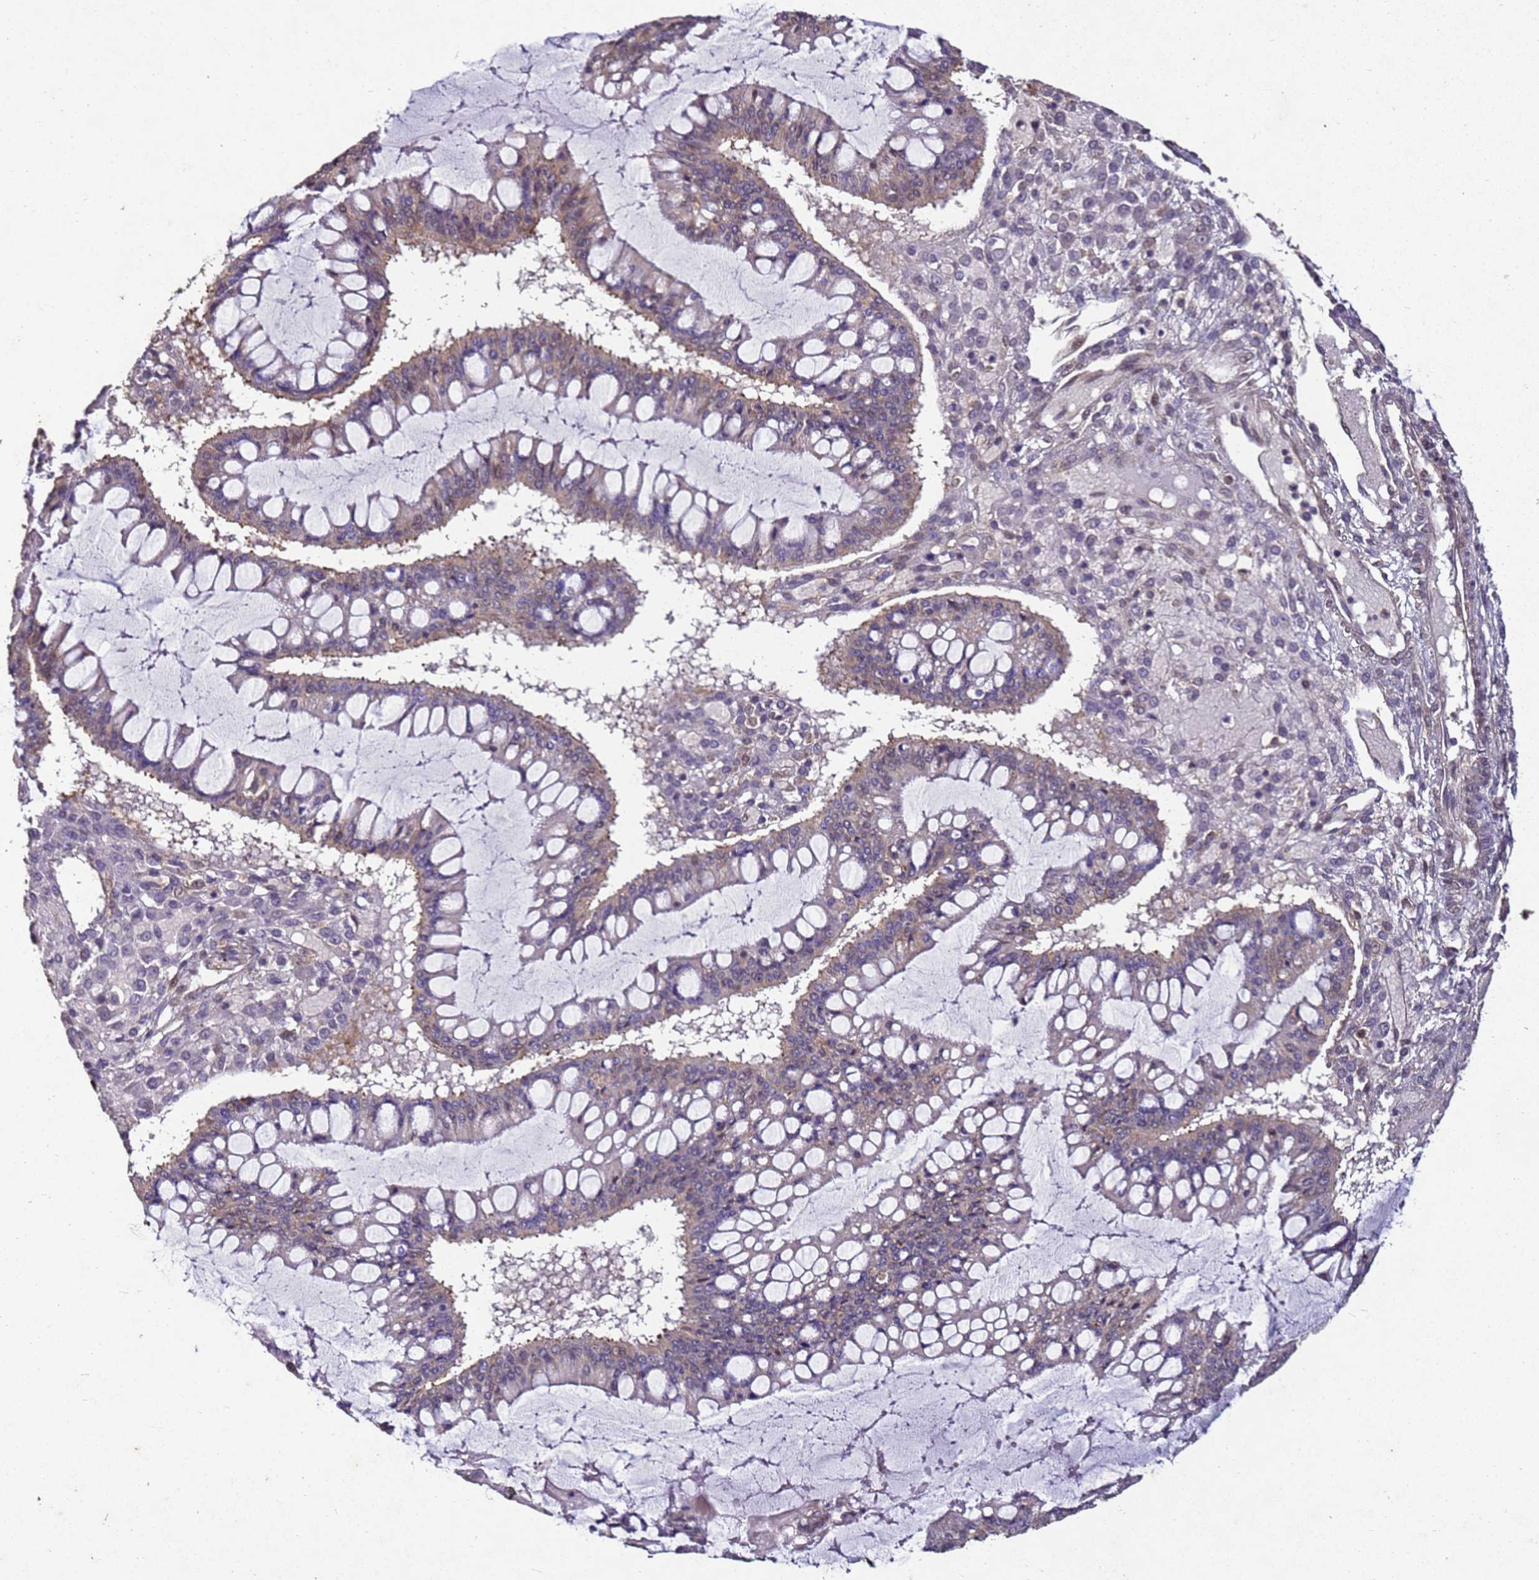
{"staining": {"intensity": "moderate", "quantity": ">75%", "location": "cytoplasmic/membranous"}, "tissue": "ovarian cancer", "cell_type": "Tumor cells", "image_type": "cancer", "snomed": [{"axis": "morphology", "description": "Cystadenocarcinoma, mucinous, NOS"}, {"axis": "topography", "description": "Ovary"}], "caption": "Immunohistochemical staining of mucinous cystadenocarcinoma (ovarian) reveals medium levels of moderate cytoplasmic/membranous protein positivity in approximately >75% of tumor cells.", "gene": "ANKRD17", "patient": {"sex": "female", "age": 73}}